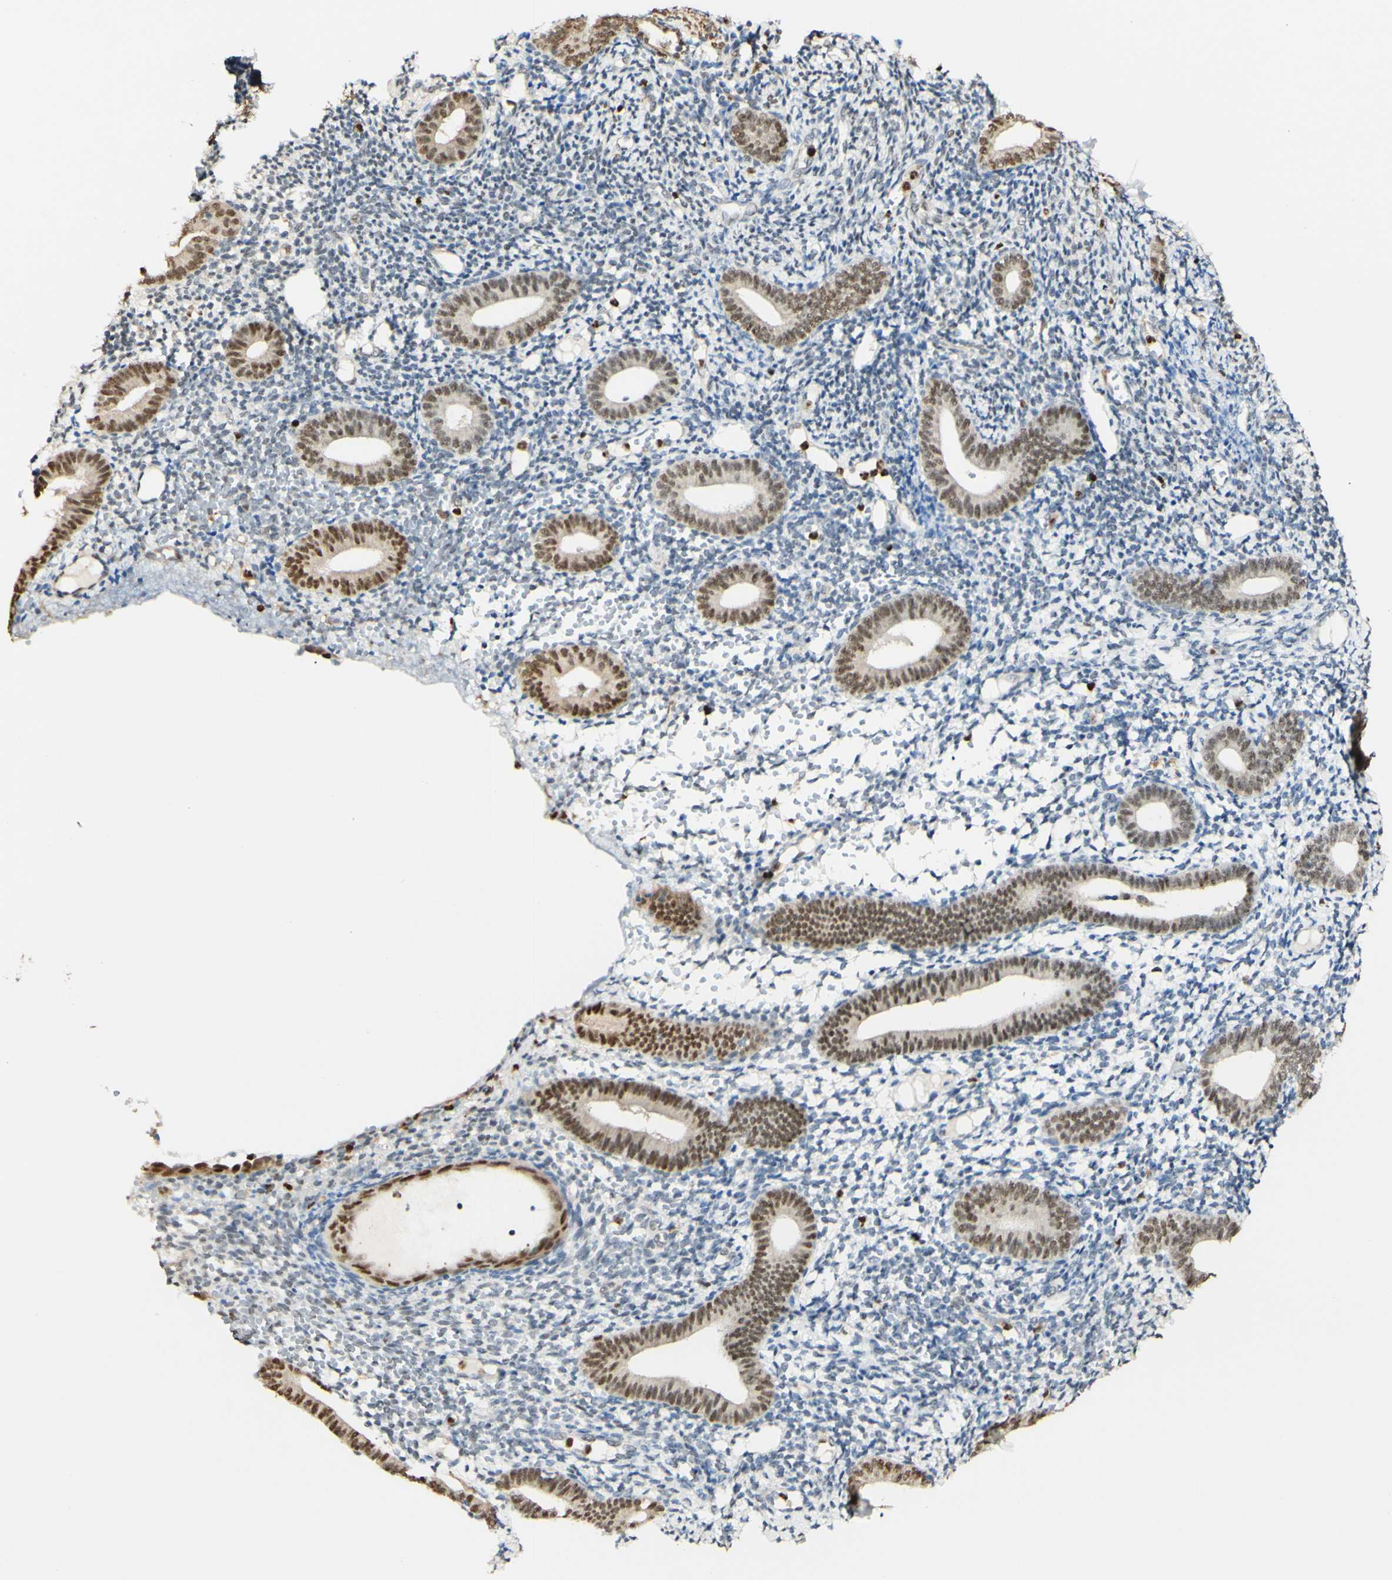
{"staining": {"intensity": "negative", "quantity": "none", "location": "none"}, "tissue": "endometrium", "cell_type": "Cells in endometrial stroma", "image_type": "normal", "snomed": [{"axis": "morphology", "description": "Normal tissue, NOS"}, {"axis": "topography", "description": "Endometrium"}], "caption": "IHC photomicrograph of benign endometrium stained for a protein (brown), which reveals no staining in cells in endometrial stroma.", "gene": "MAP3K4", "patient": {"sex": "female", "age": 50}}